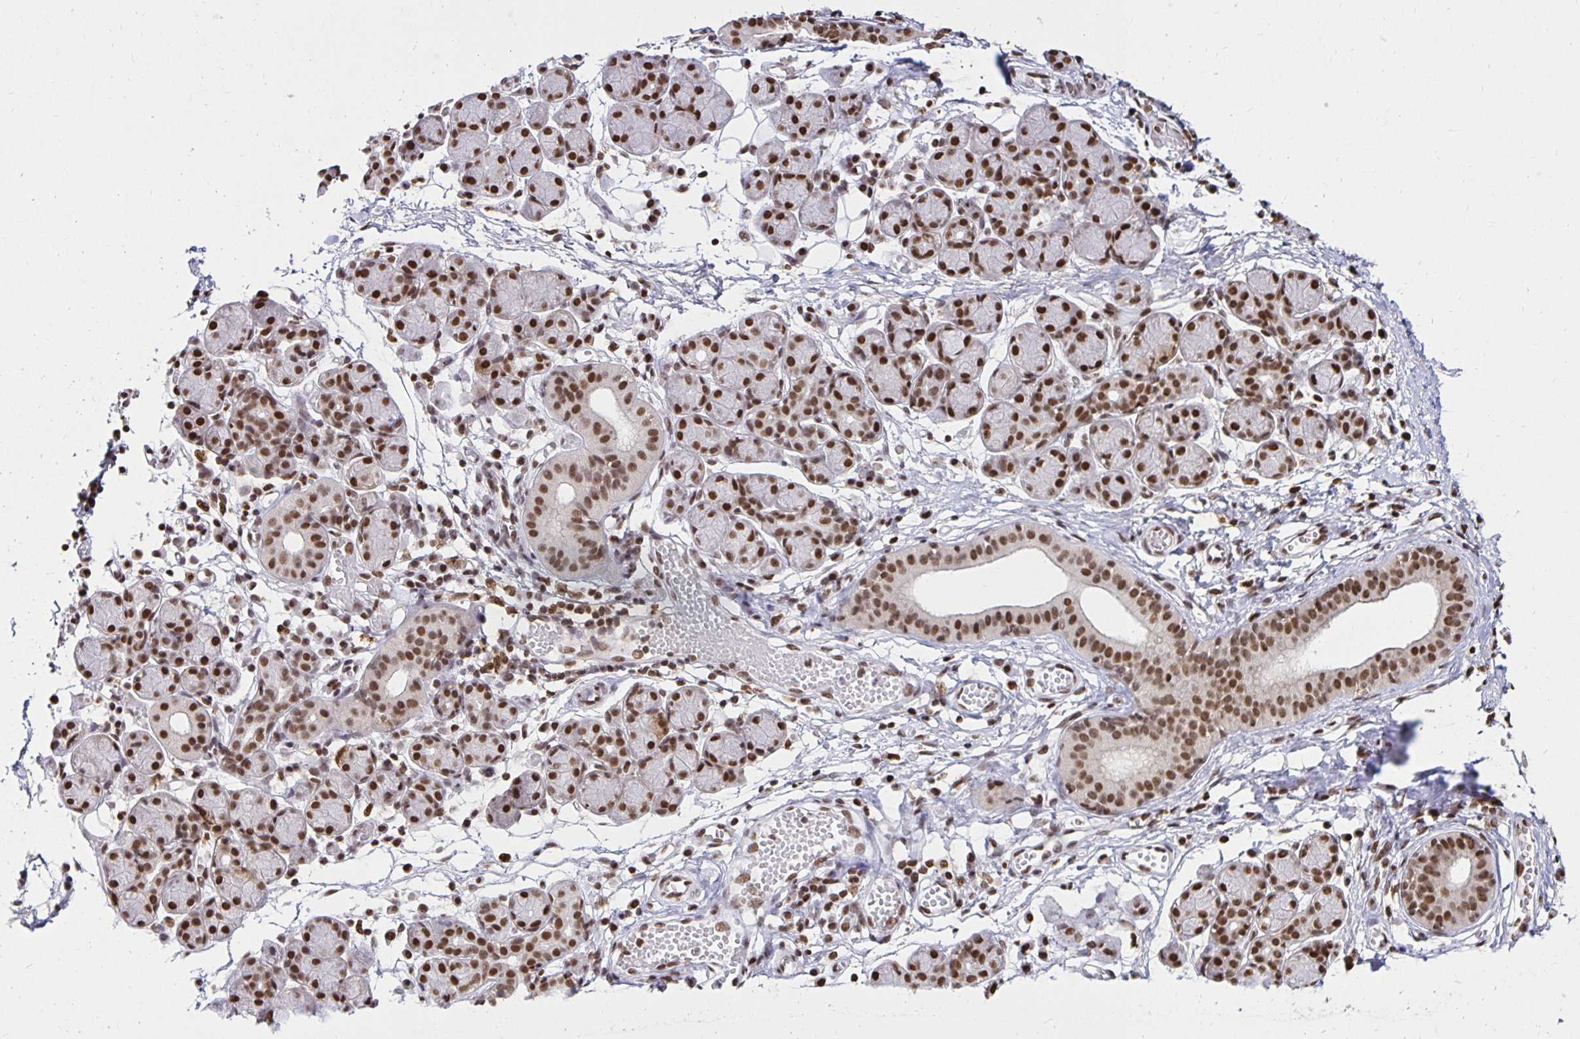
{"staining": {"intensity": "strong", "quantity": ">75%", "location": "nuclear"}, "tissue": "salivary gland", "cell_type": "Glandular cells", "image_type": "normal", "snomed": [{"axis": "morphology", "description": "Normal tissue, NOS"}, {"axis": "morphology", "description": "Inflammation, NOS"}, {"axis": "topography", "description": "Lymph node"}, {"axis": "topography", "description": "Salivary gland"}], "caption": "A high-resolution photomicrograph shows immunohistochemistry staining of unremarkable salivary gland, which displays strong nuclear staining in about >75% of glandular cells. The protein is shown in brown color, while the nuclei are stained blue.", "gene": "ZNF579", "patient": {"sex": "male", "age": 3}}